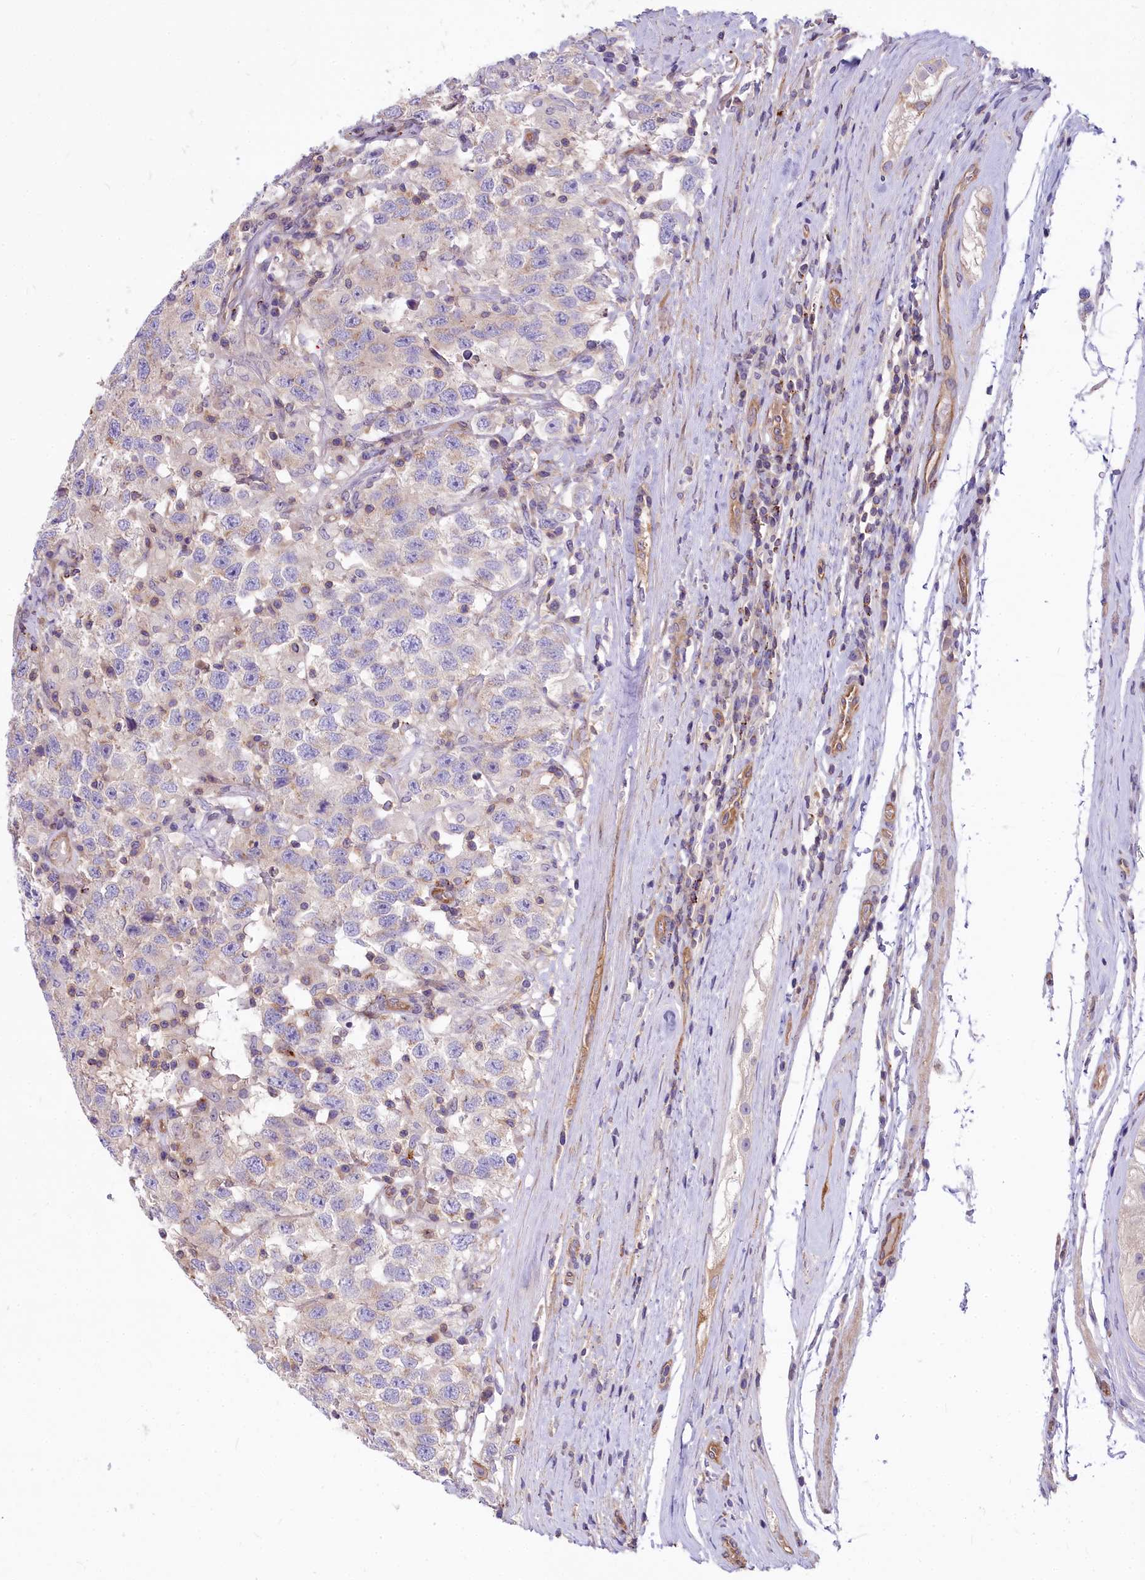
{"staining": {"intensity": "negative", "quantity": "none", "location": "none"}, "tissue": "testis cancer", "cell_type": "Tumor cells", "image_type": "cancer", "snomed": [{"axis": "morphology", "description": "Seminoma, NOS"}, {"axis": "topography", "description": "Testis"}], "caption": "The photomicrograph shows no staining of tumor cells in seminoma (testis).", "gene": "HLA-DOA", "patient": {"sex": "male", "age": 41}}